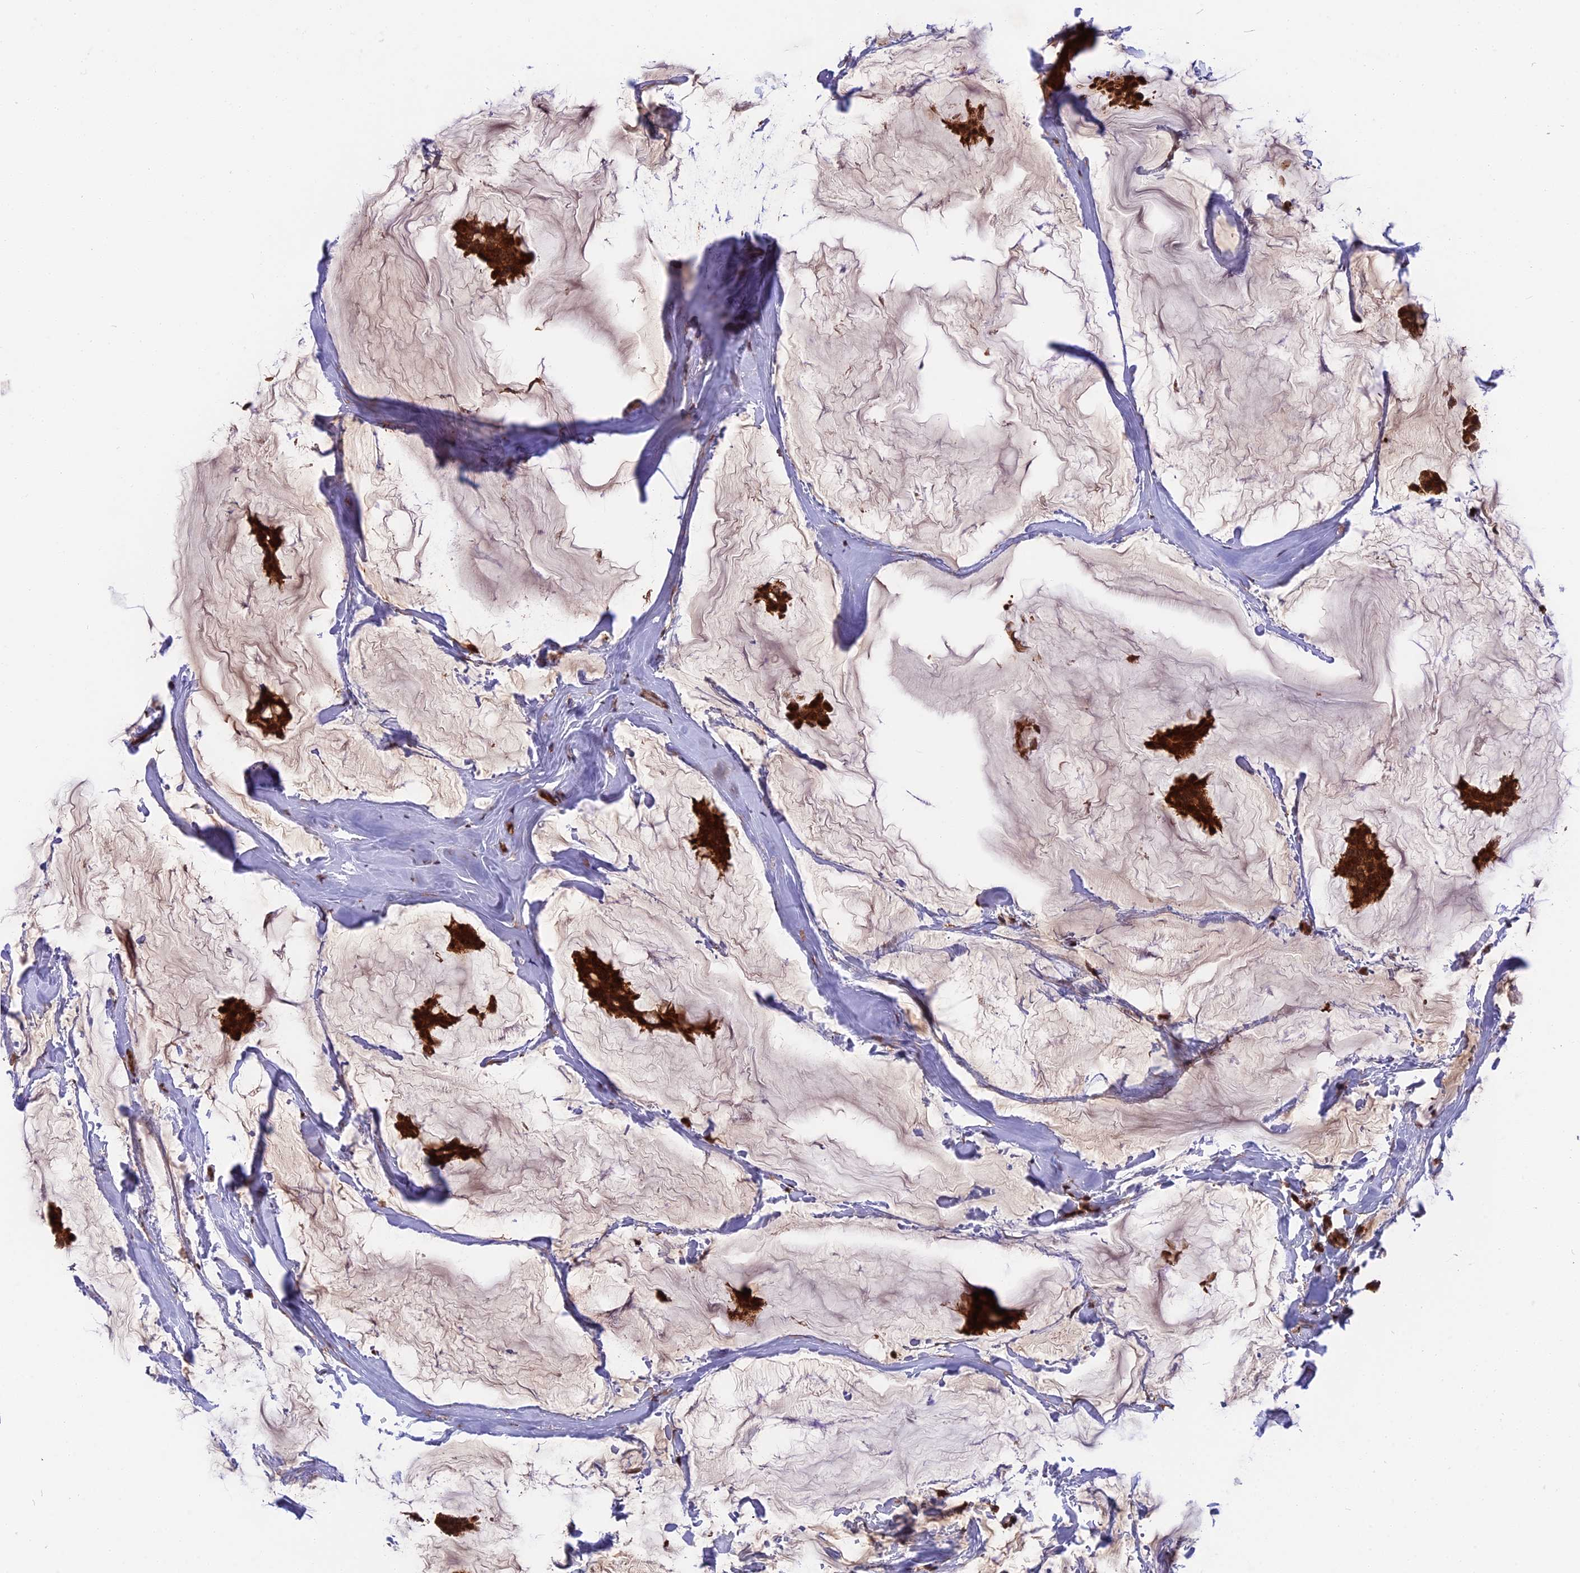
{"staining": {"intensity": "strong", "quantity": ">75%", "location": "cytoplasmic/membranous,nuclear"}, "tissue": "breast cancer", "cell_type": "Tumor cells", "image_type": "cancer", "snomed": [{"axis": "morphology", "description": "Duct carcinoma"}, {"axis": "topography", "description": "Breast"}], "caption": "There is high levels of strong cytoplasmic/membranous and nuclear positivity in tumor cells of infiltrating ductal carcinoma (breast), as demonstrated by immunohistochemical staining (brown color).", "gene": "ESCO1", "patient": {"sex": "female", "age": 93}}